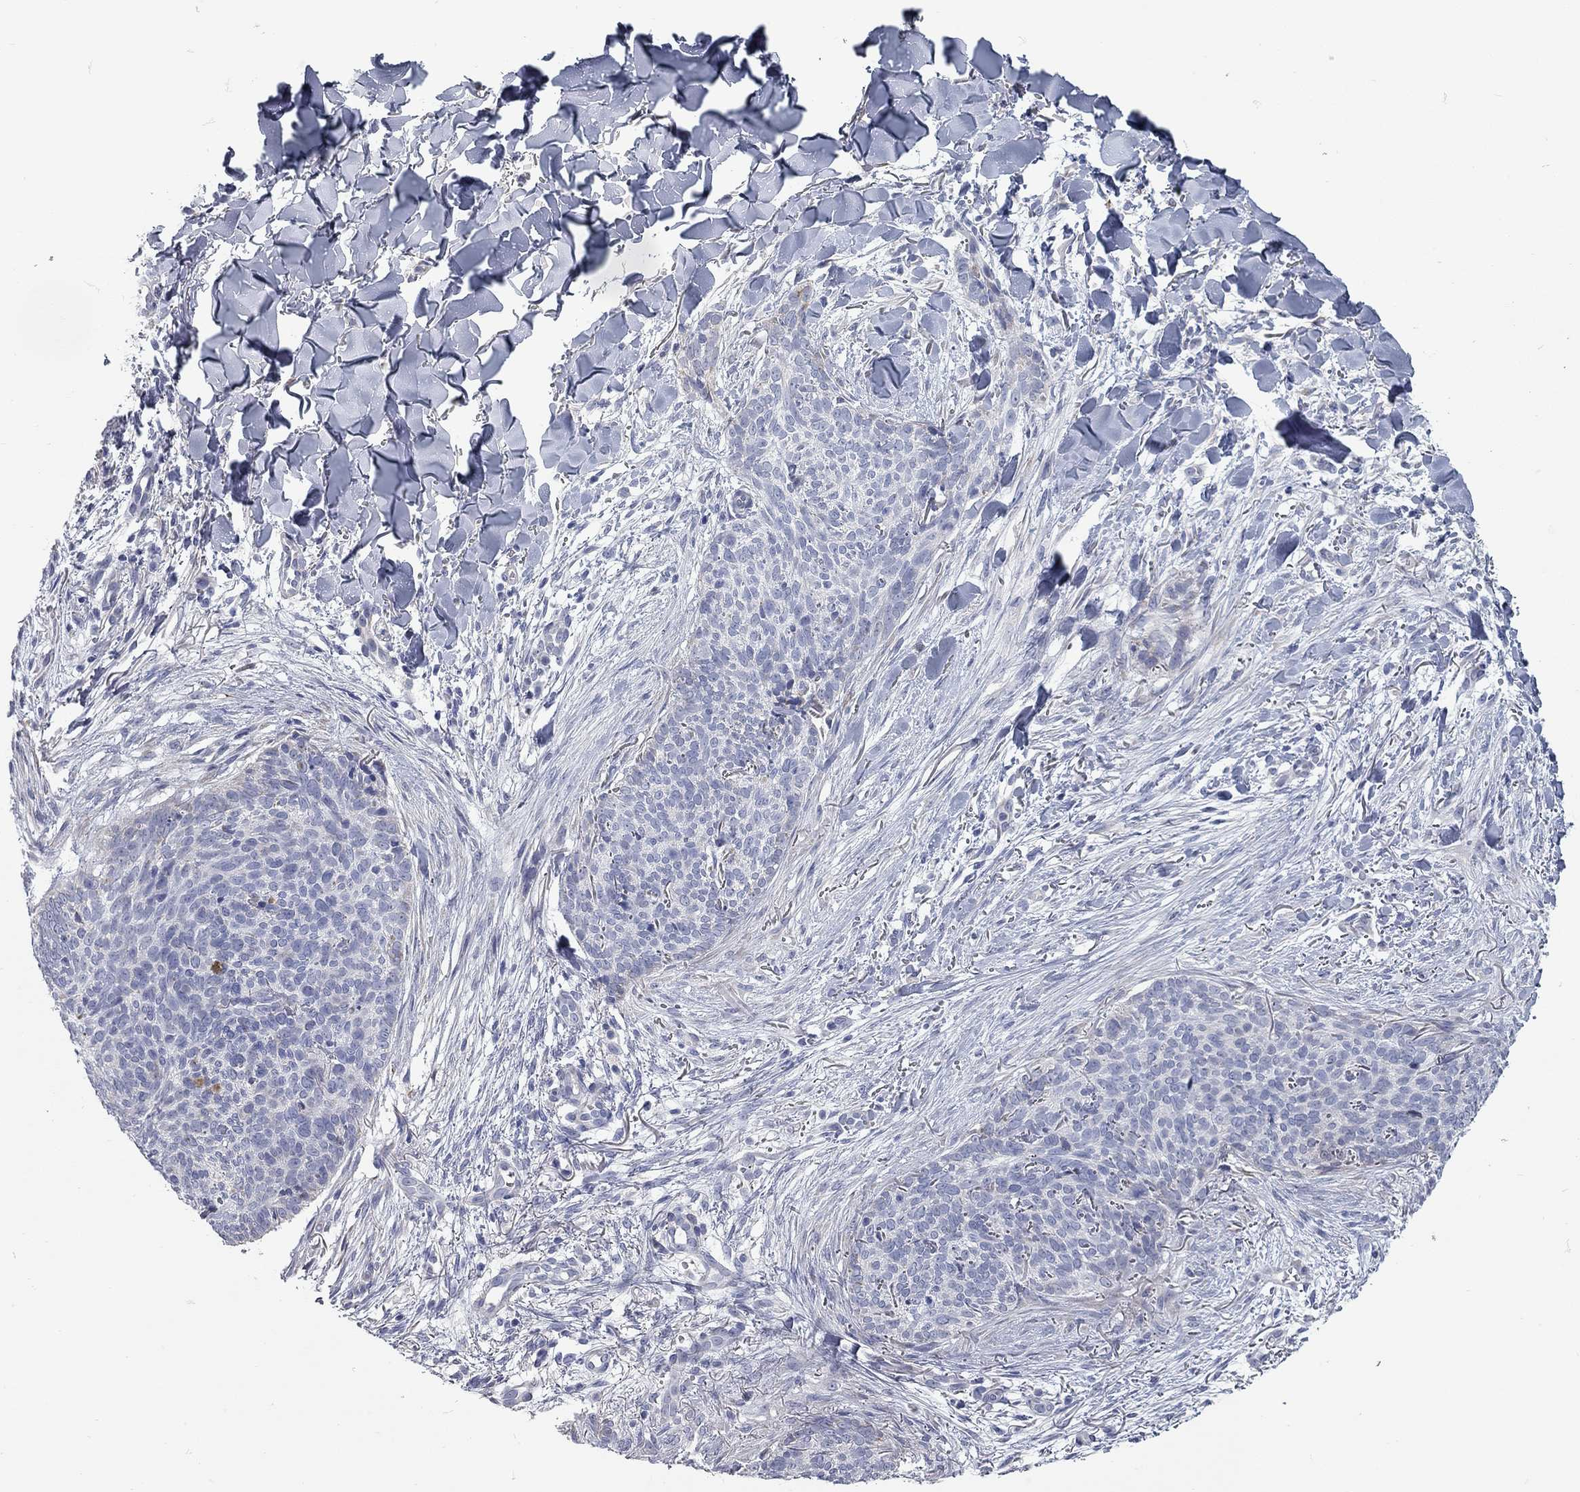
{"staining": {"intensity": "negative", "quantity": "none", "location": "none"}, "tissue": "skin cancer", "cell_type": "Tumor cells", "image_type": "cancer", "snomed": [{"axis": "morphology", "description": "Basal cell carcinoma"}, {"axis": "topography", "description": "Skin"}], "caption": "Human basal cell carcinoma (skin) stained for a protein using immunohistochemistry displays no positivity in tumor cells.", "gene": "XAGE2", "patient": {"sex": "male", "age": 64}}